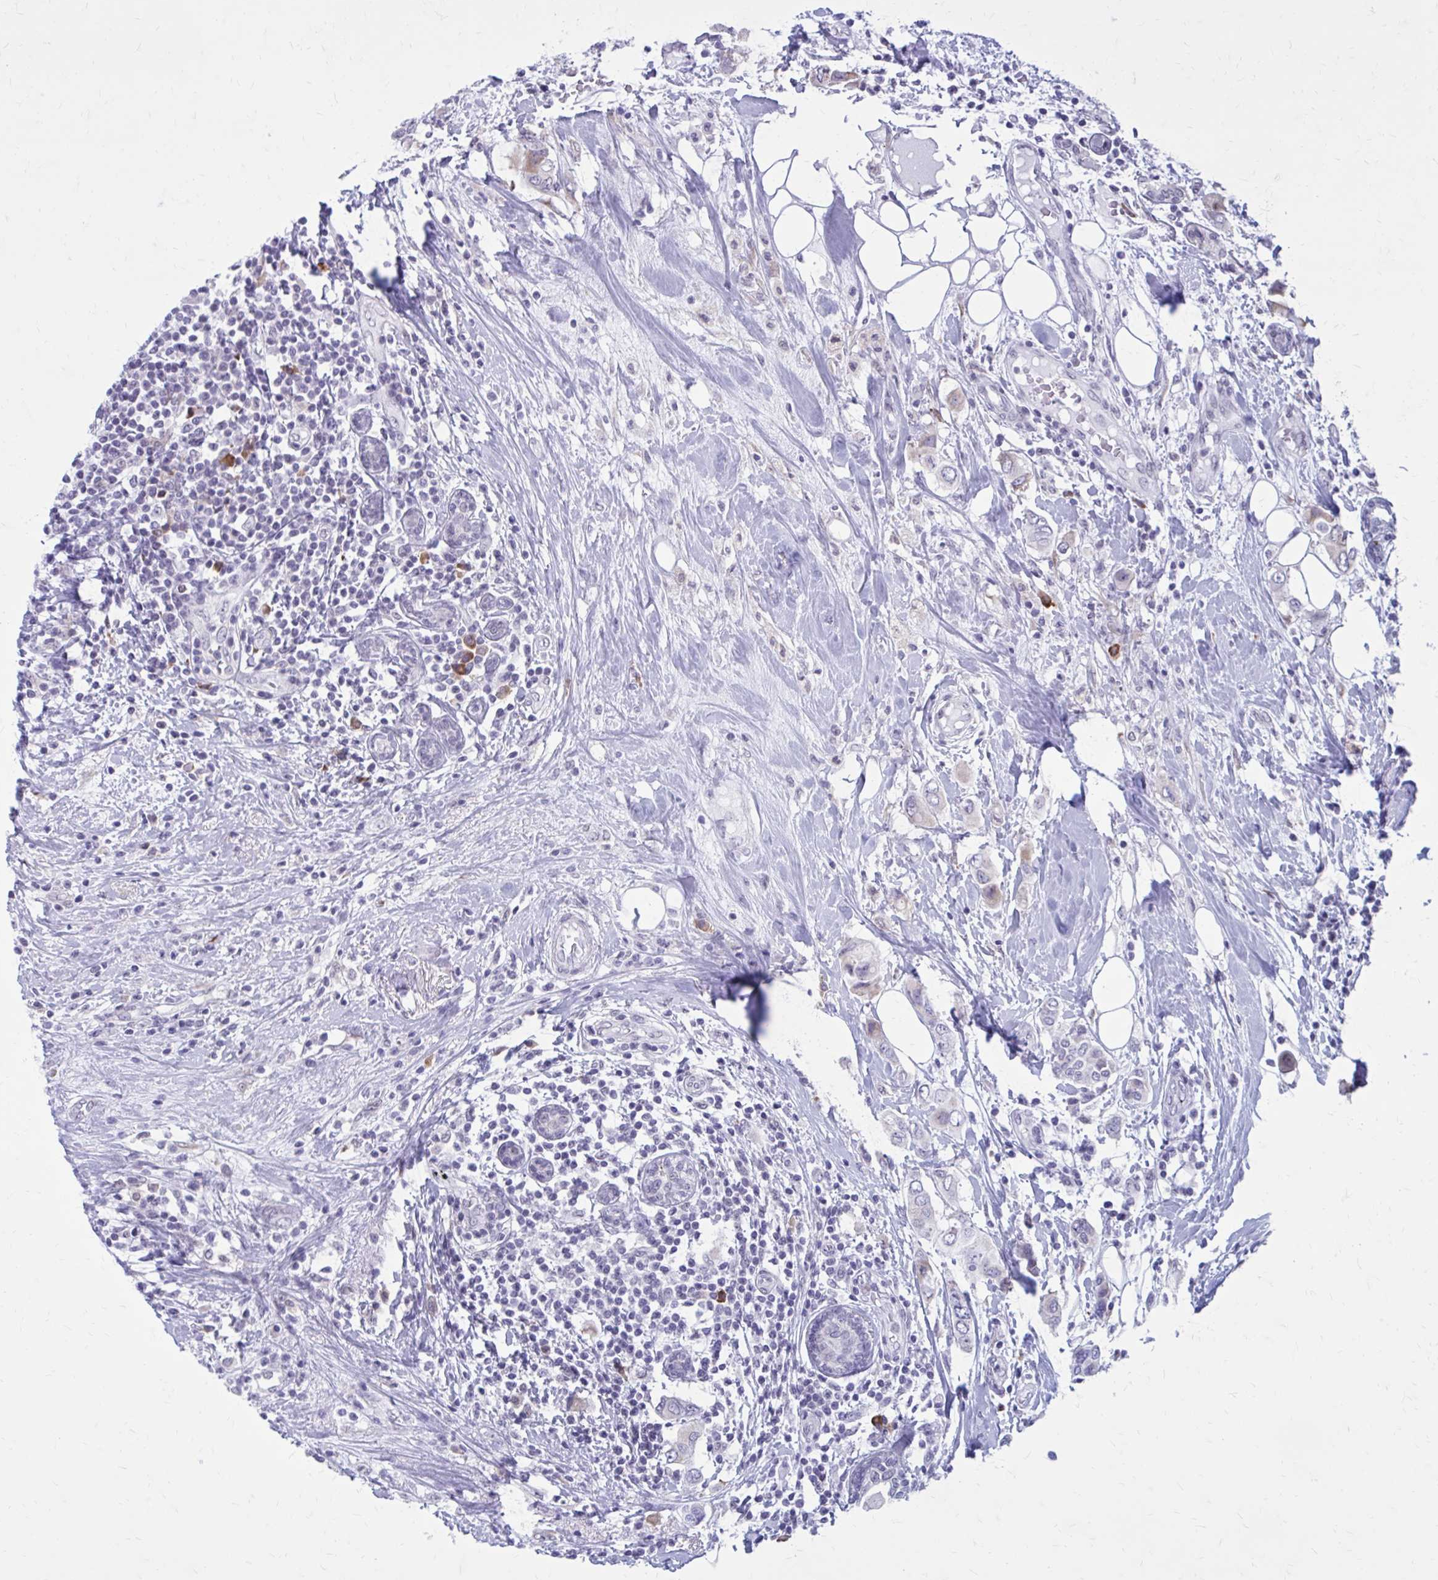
{"staining": {"intensity": "negative", "quantity": "none", "location": "none"}, "tissue": "breast cancer", "cell_type": "Tumor cells", "image_type": "cancer", "snomed": [{"axis": "morphology", "description": "Lobular carcinoma"}, {"axis": "topography", "description": "Breast"}], "caption": "Immunohistochemistry (IHC) image of breast lobular carcinoma stained for a protein (brown), which reveals no positivity in tumor cells.", "gene": "PROSER1", "patient": {"sex": "female", "age": 51}}